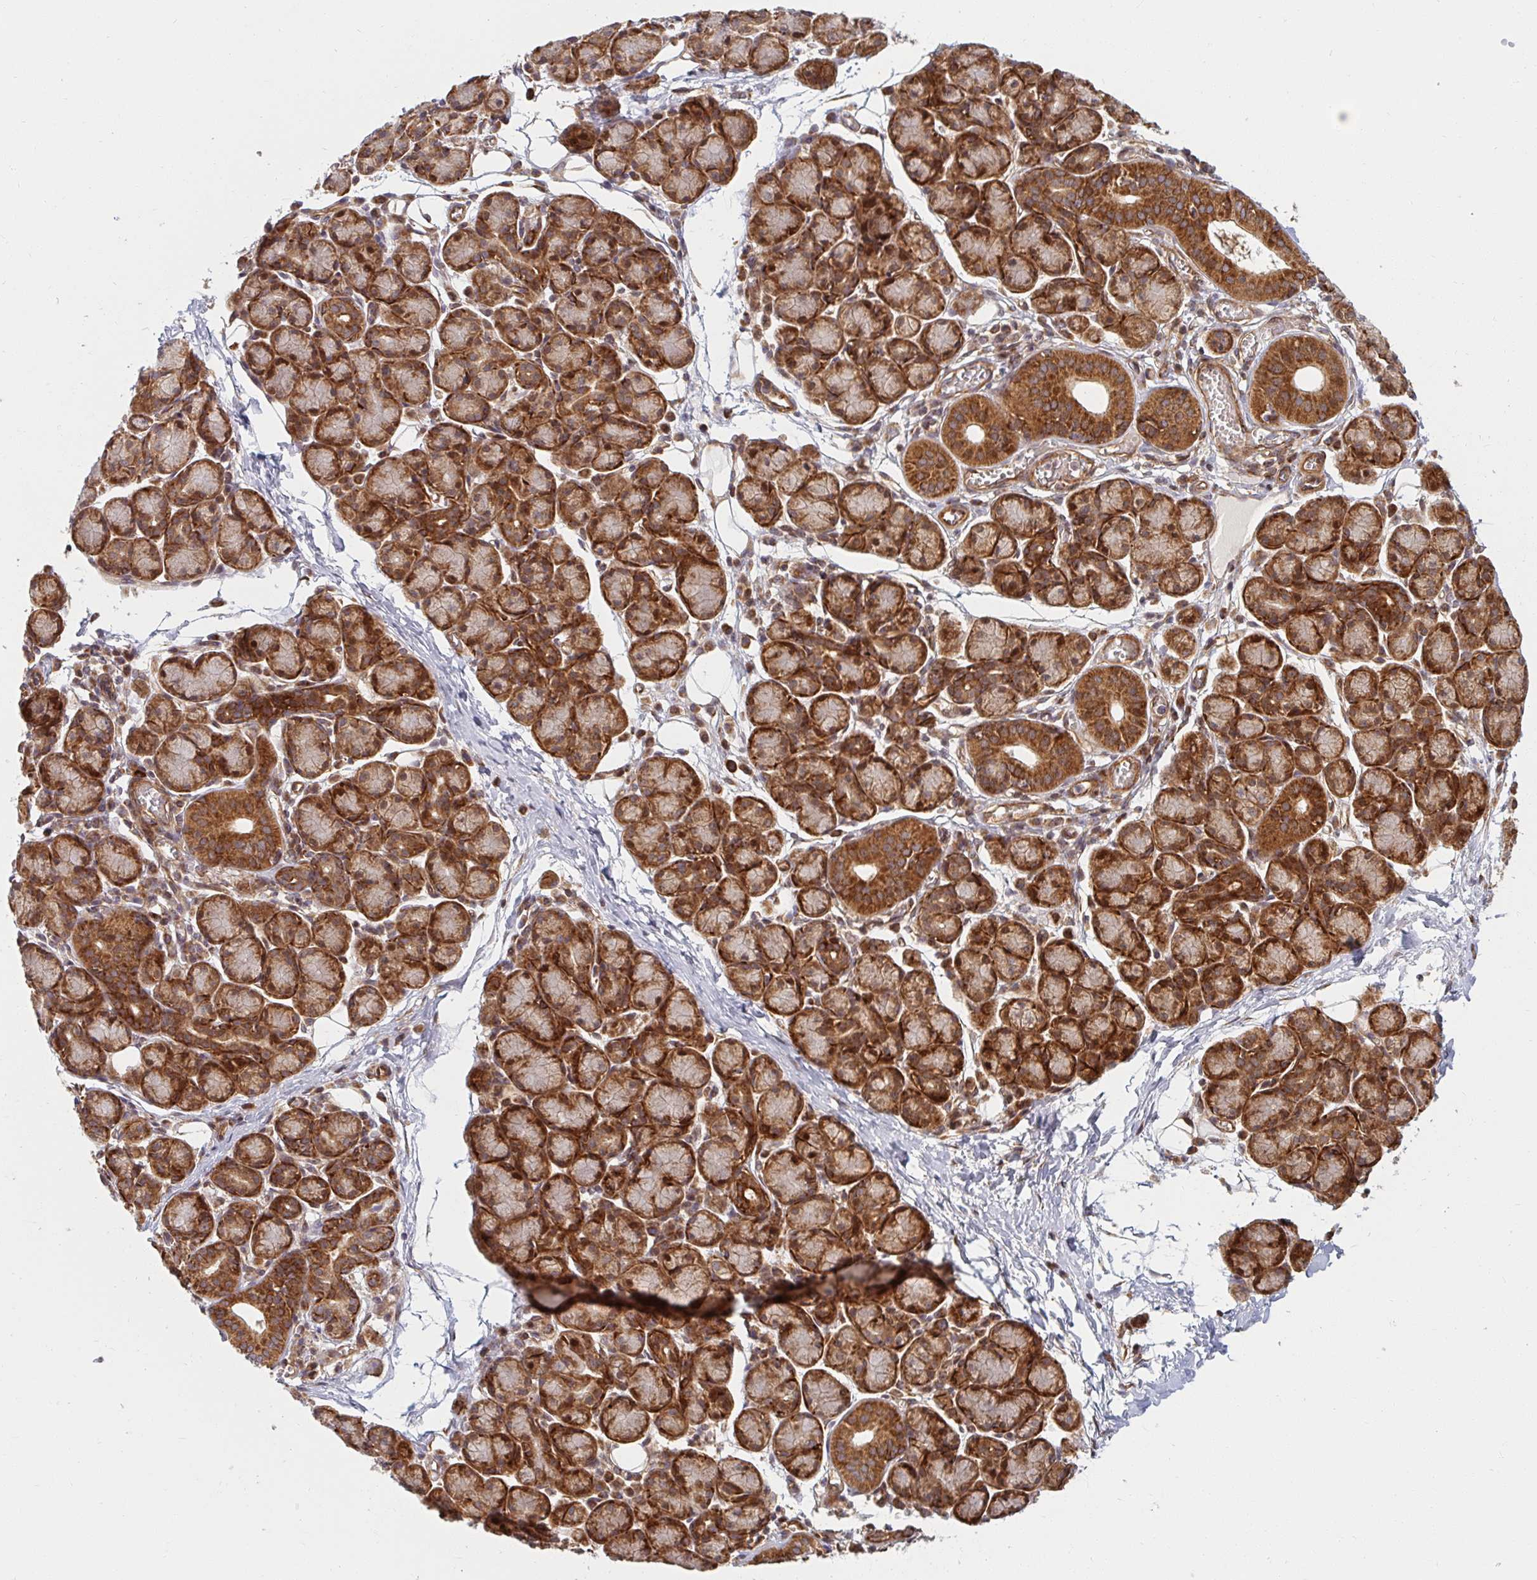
{"staining": {"intensity": "strong", "quantity": ">75%", "location": "cytoplasmic/membranous"}, "tissue": "salivary gland", "cell_type": "Glandular cells", "image_type": "normal", "snomed": [{"axis": "morphology", "description": "Normal tissue, NOS"}, {"axis": "morphology", "description": "Inflammation, NOS"}, {"axis": "topography", "description": "Lymph node"}, {"axis": "topography", "description": "Salivary gland"}], "caption": "Protein analysis of normal salivary gland exhibits strong cytoplasmic/membranous staining in about >75% of glandular cells.", "gene": "BTF3", "patient": {"sex": "male", "age": 3}}